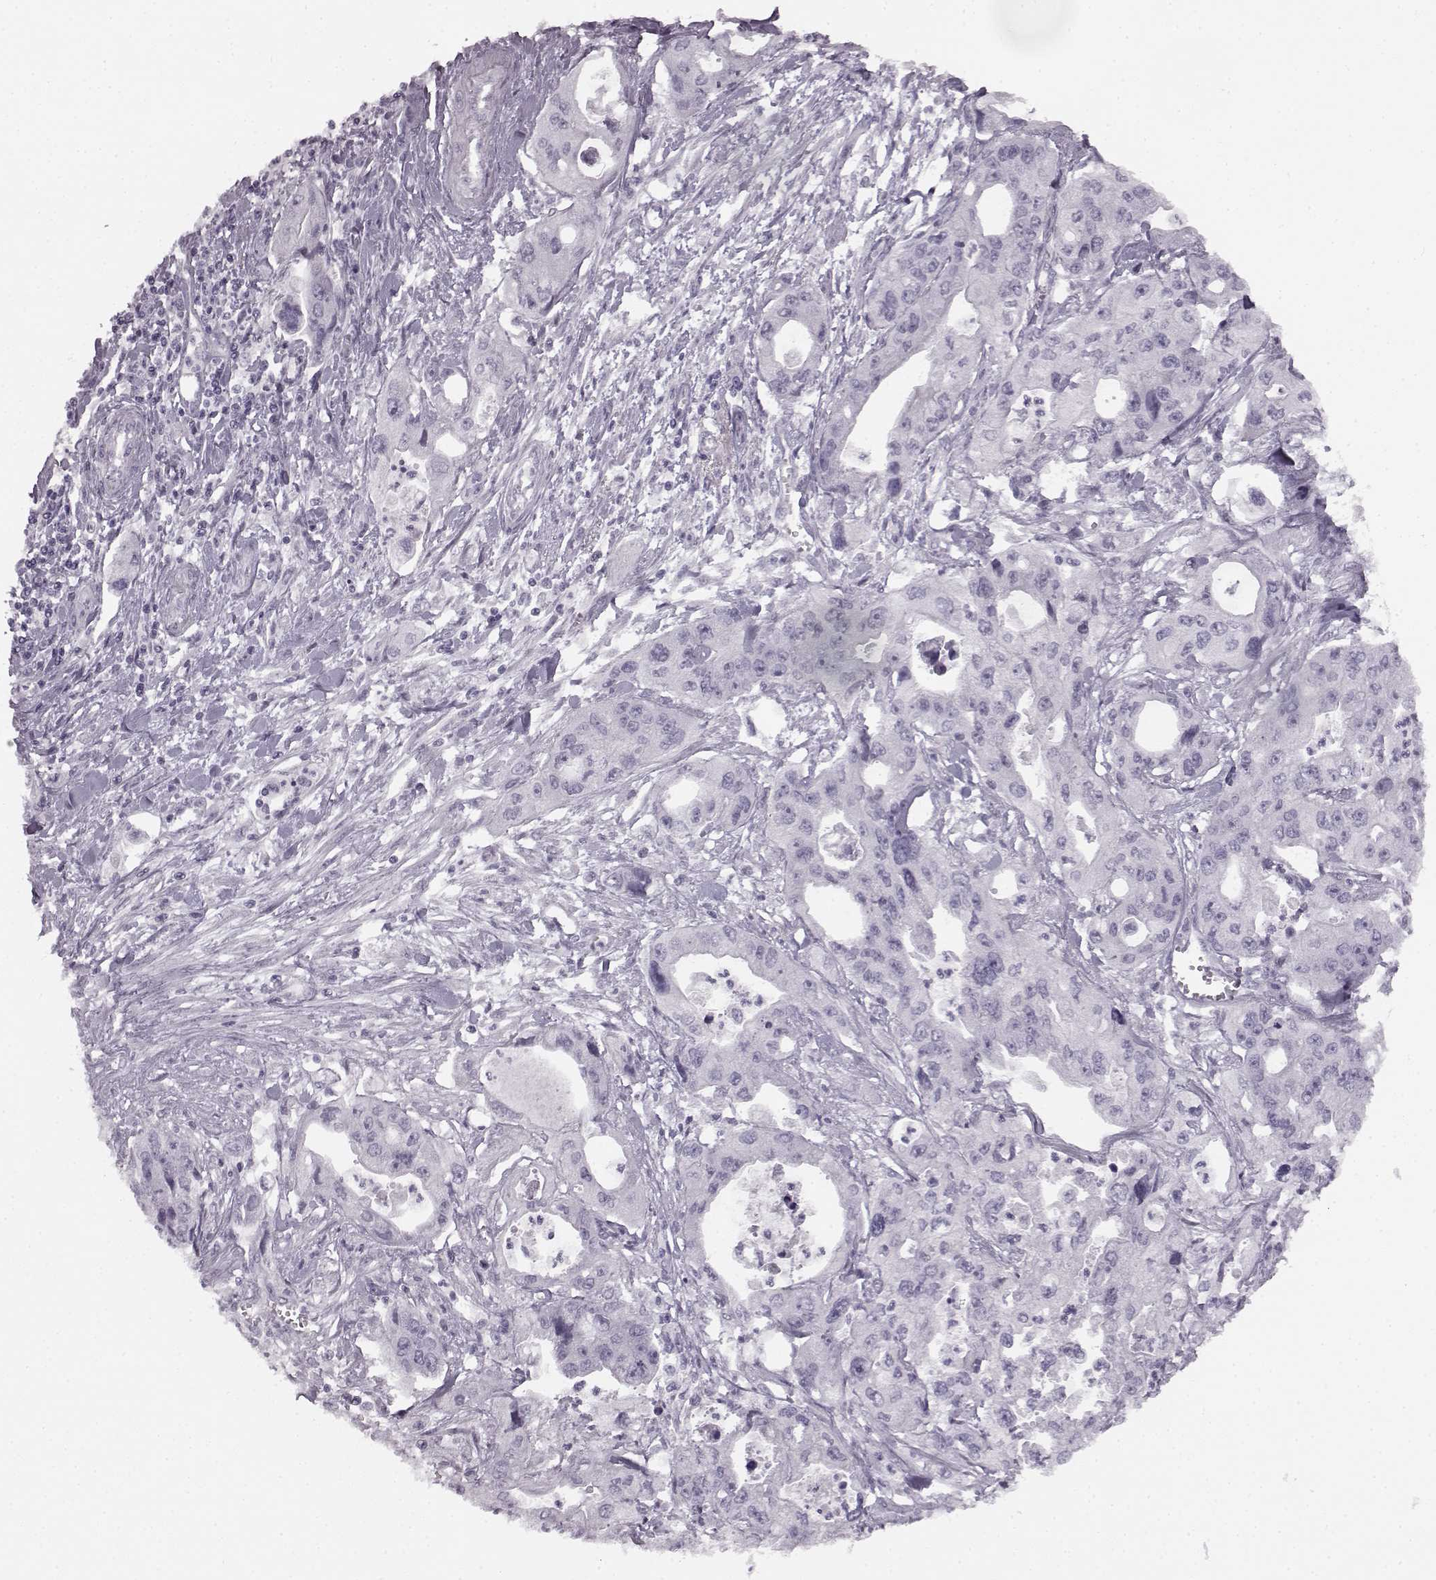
{"staining": {"intensity": "negative", "quantity": "none", "location": "none"}, "tissue": "pancreatic cancer", "cell_type": "Tumor cells", "image_type": "cancer", "snomed": [{"axis": "morphology", "description": "Adenocarcinoma, NOS"}, {"axis": "topography", "description": "Pancreas"}], "caption": "Image shows no significant protein expression in tumor cells of pancreatic adenocarcinoma.", "gene": "SEMG2", "patient": {"sex": "male", "age": 70}}